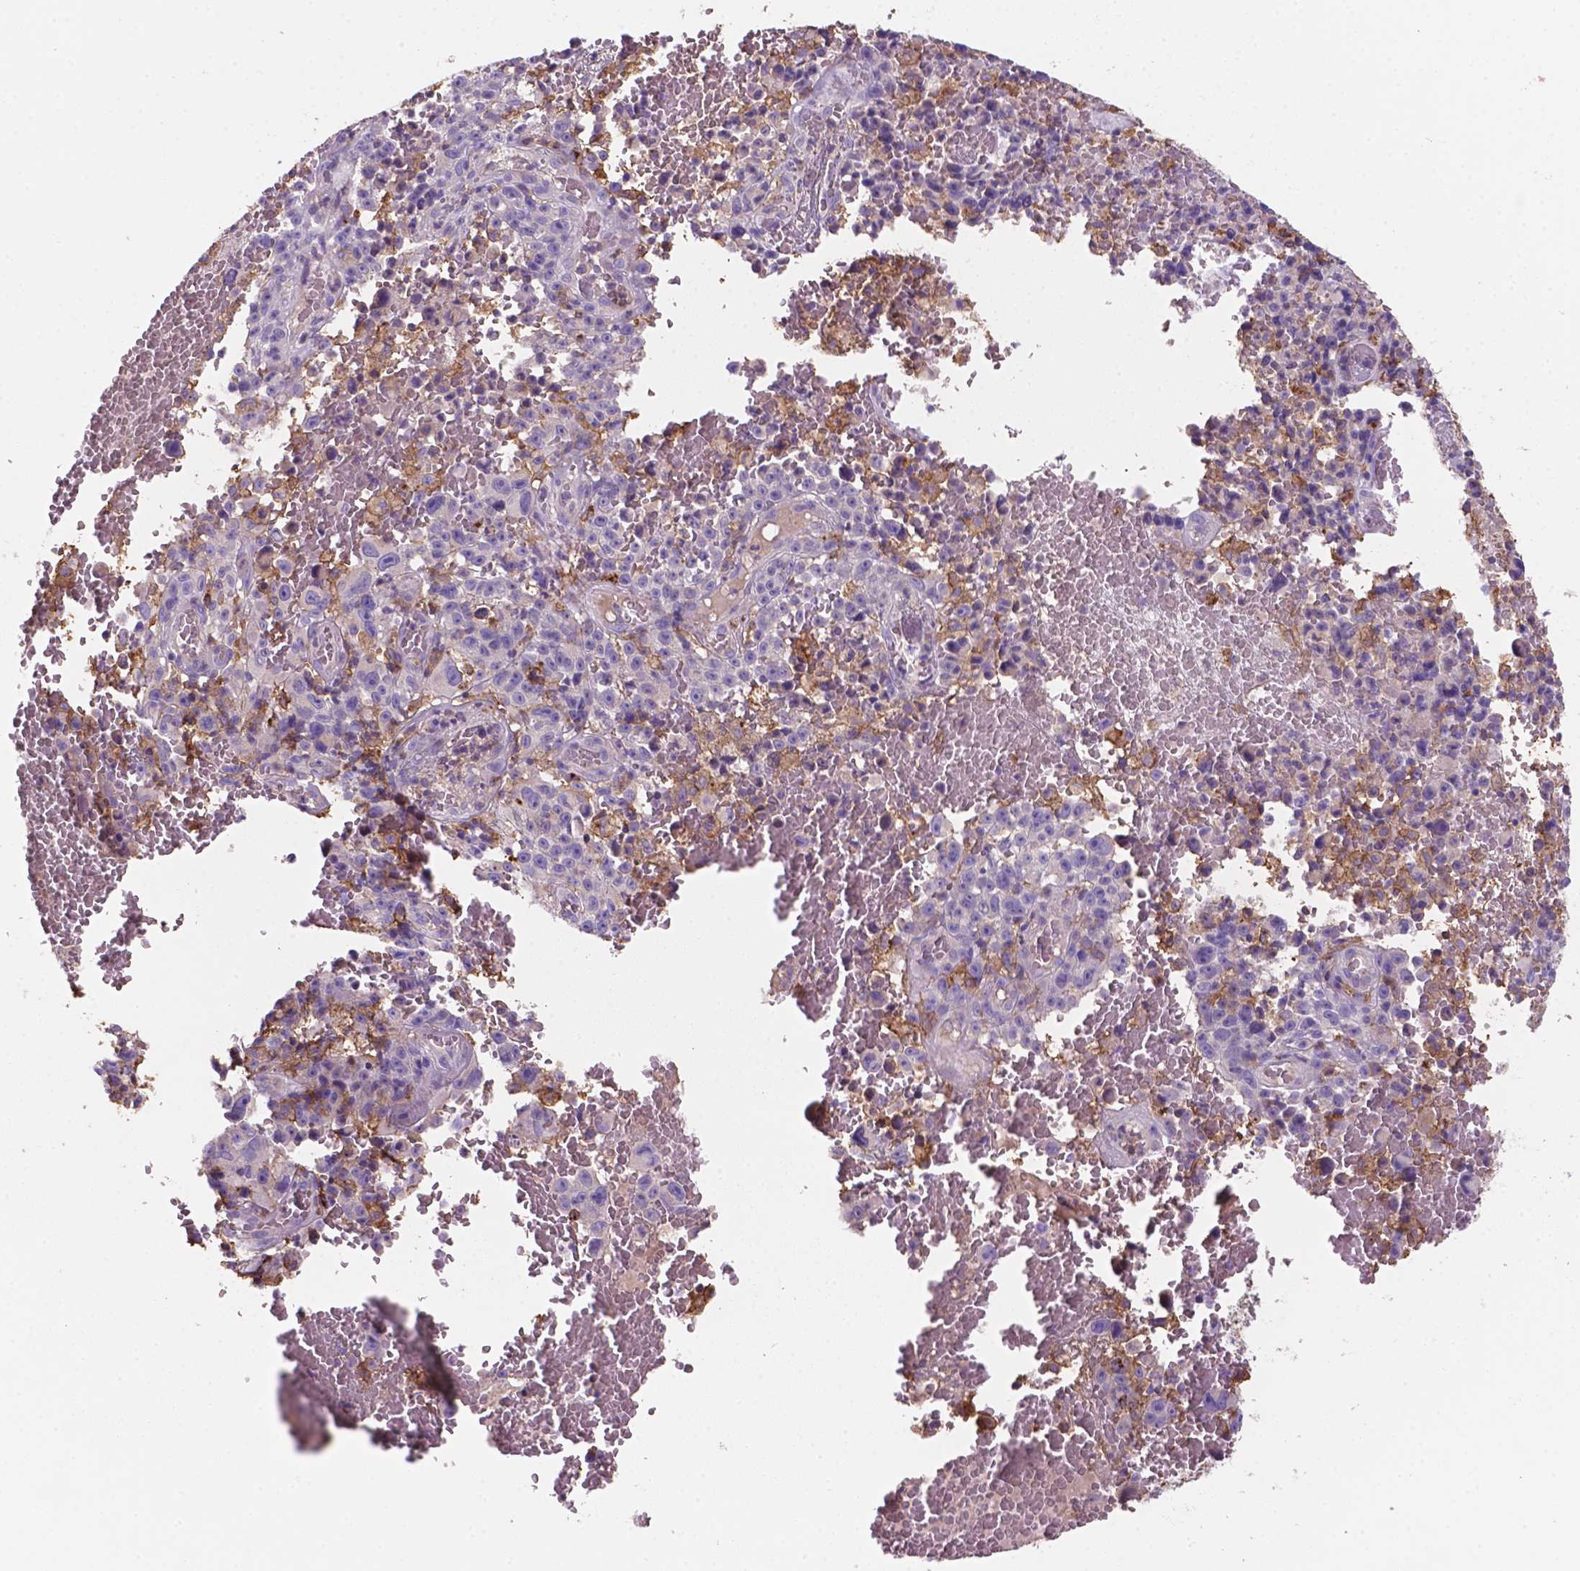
{"staining": {"intensity": "negative", "quantity": "none", "location": "none"}, "tissue": "melanoma", "cell_type": "Tumor cells", "image_type": "cancer", "snomed": [{"axis": "morphology", "description": "Malignant melanoma, NOS"}, {"axis": "topography", "description": "Skin"}], "caption": "Immunohistochemical staining of human malignant melanoma demonstrates no significant expression in tumor cells.", "gene": "MKRN2OS", "patient": {"sex": "female", "age": 82}}